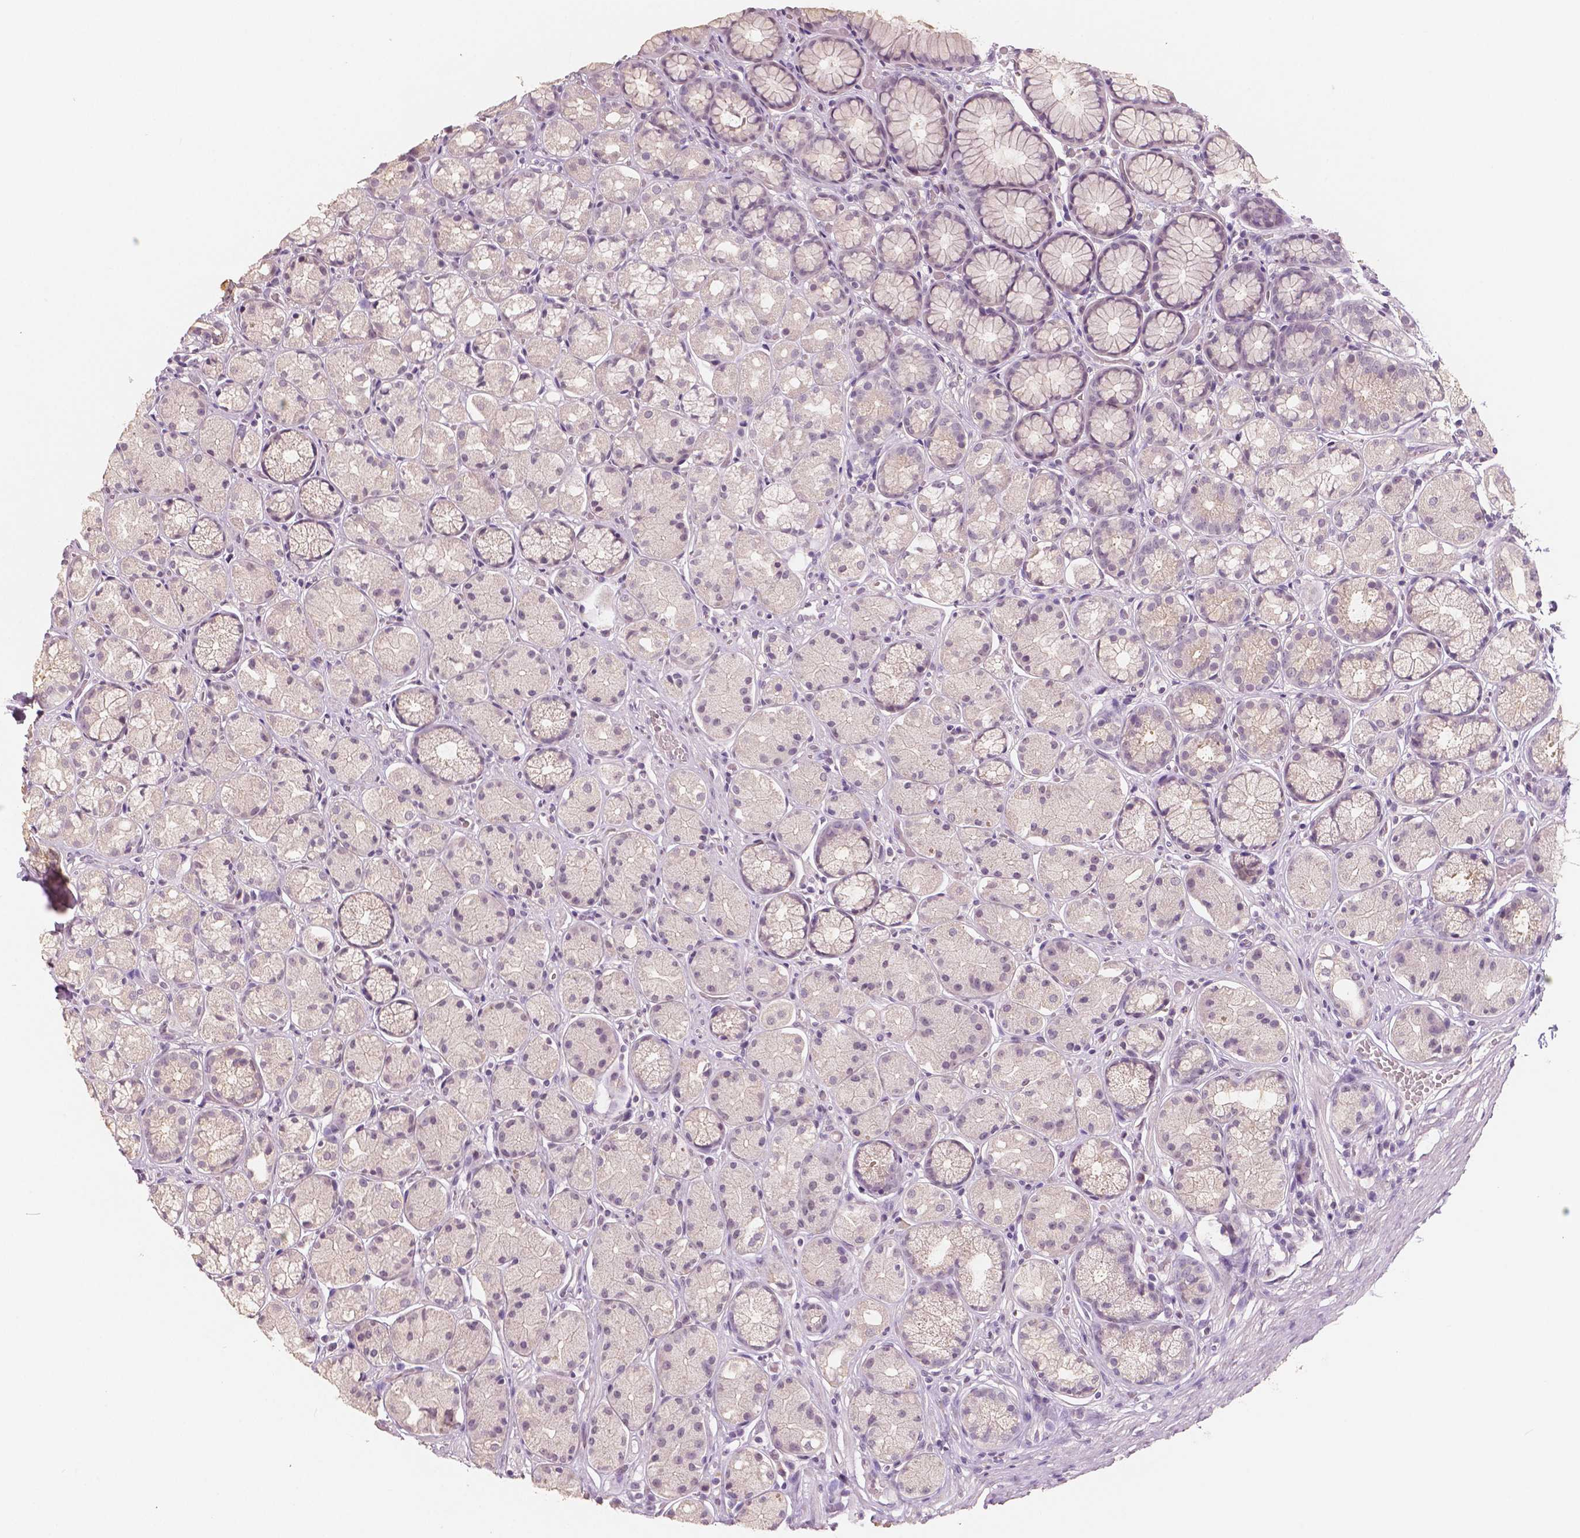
{"staining": {"intensity": "negative", "quantity": "none", "location": "none"}, "tissue": "stomach", "cell_type": "Glandular cells", "image_type": "normal", "snomed": [{"axis": "morphology", "description": "Normal tissue, NOS"}, {"axis": "topography", "description": "Stomach"}], "caption": "The photomicrograph reveals no significant expression in glandular cells of stomach. (DAB IHC visualized using brightfield microscopy, high magnification).", "gene": "RNASE7", "patient": {"sex": "male", "age": 70}}